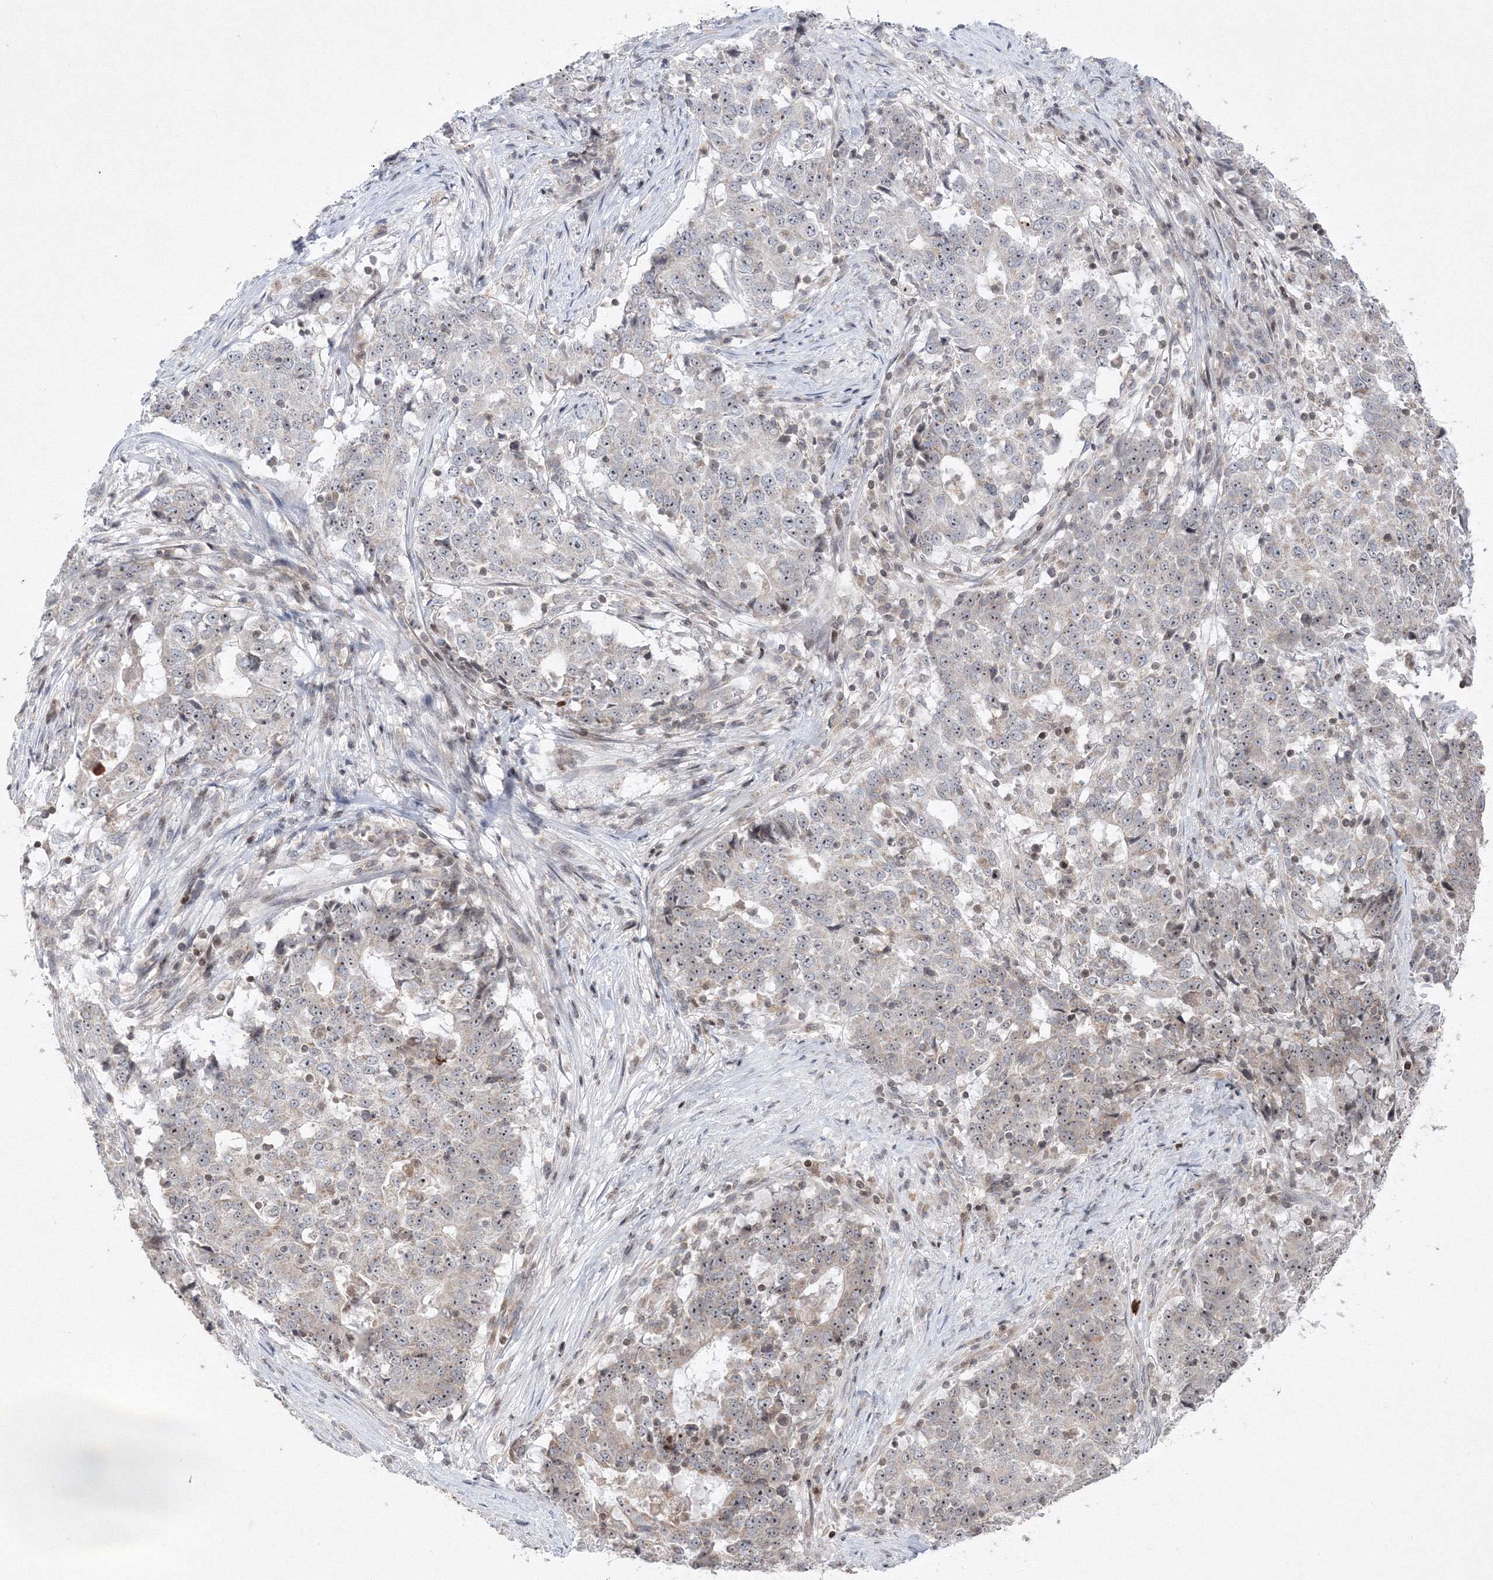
{"staining": {"intensity": "weak", "quantity": "25%-75%", "location": "cytoplasmic/membranous,nuclear"}, "tissue": "stomach cancer", "cell_type": "Tumor cells", "image_type": "cancer", "snomed": [{"axis": "morphology", "description": "Adenocarcinoma, NOS"}, {"axis": "topography", "description": "Stomach"}], "caption": "A high-resolution photomicrograph shows IHC staining of stomach cancer (adenocarcinoma), which shows weak cytoplasmic/membranous and nuclear positivity in approximately 25%-75% of tumor cells.", "gene": "MKRN2", "patient": {"sex": "male", "age": 59}}